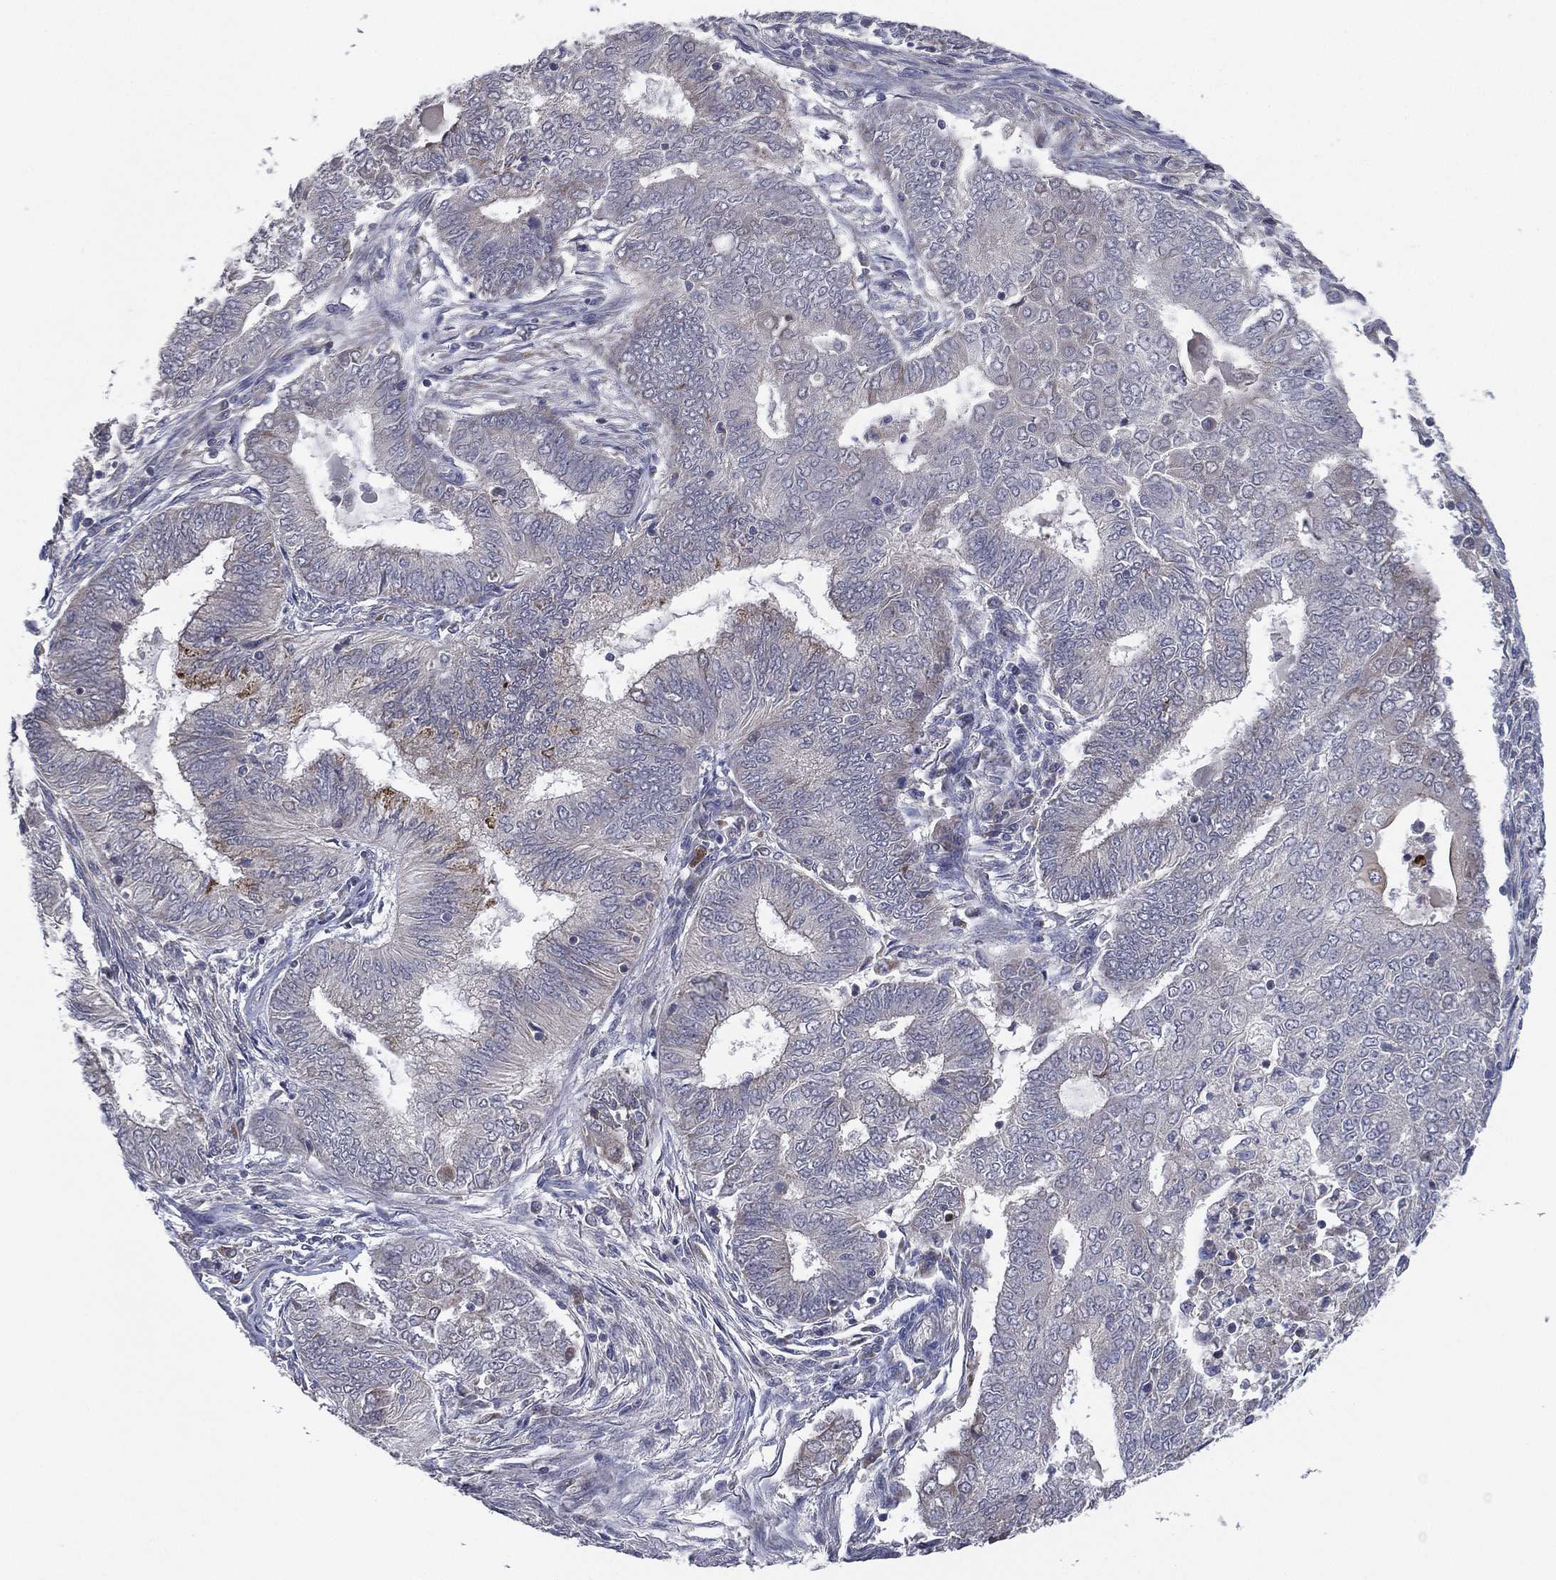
{"staining": {"intensity": "weak", "quantity": "<25%", "location": "cytoplasmic/membranous"}, "tissue": "endometrial cancer", "cell_type": "Tumor cells", "image_type": "cancer", "snomed": [{"axis": "morphology", "description": "Adenocarcinoma, NOS"}, {"axis": "topography", "description": "Endometrium"}], "caption": "A micrograph of endometrial adenocarcinoma stained for a protein exhibits no brown staining in tumor cells. (DAB immunohistochemistry visualized using brightfield microscopy, high magnification).", "gene": "KAT14", "patient": {"sex": "female", "age": 62}}